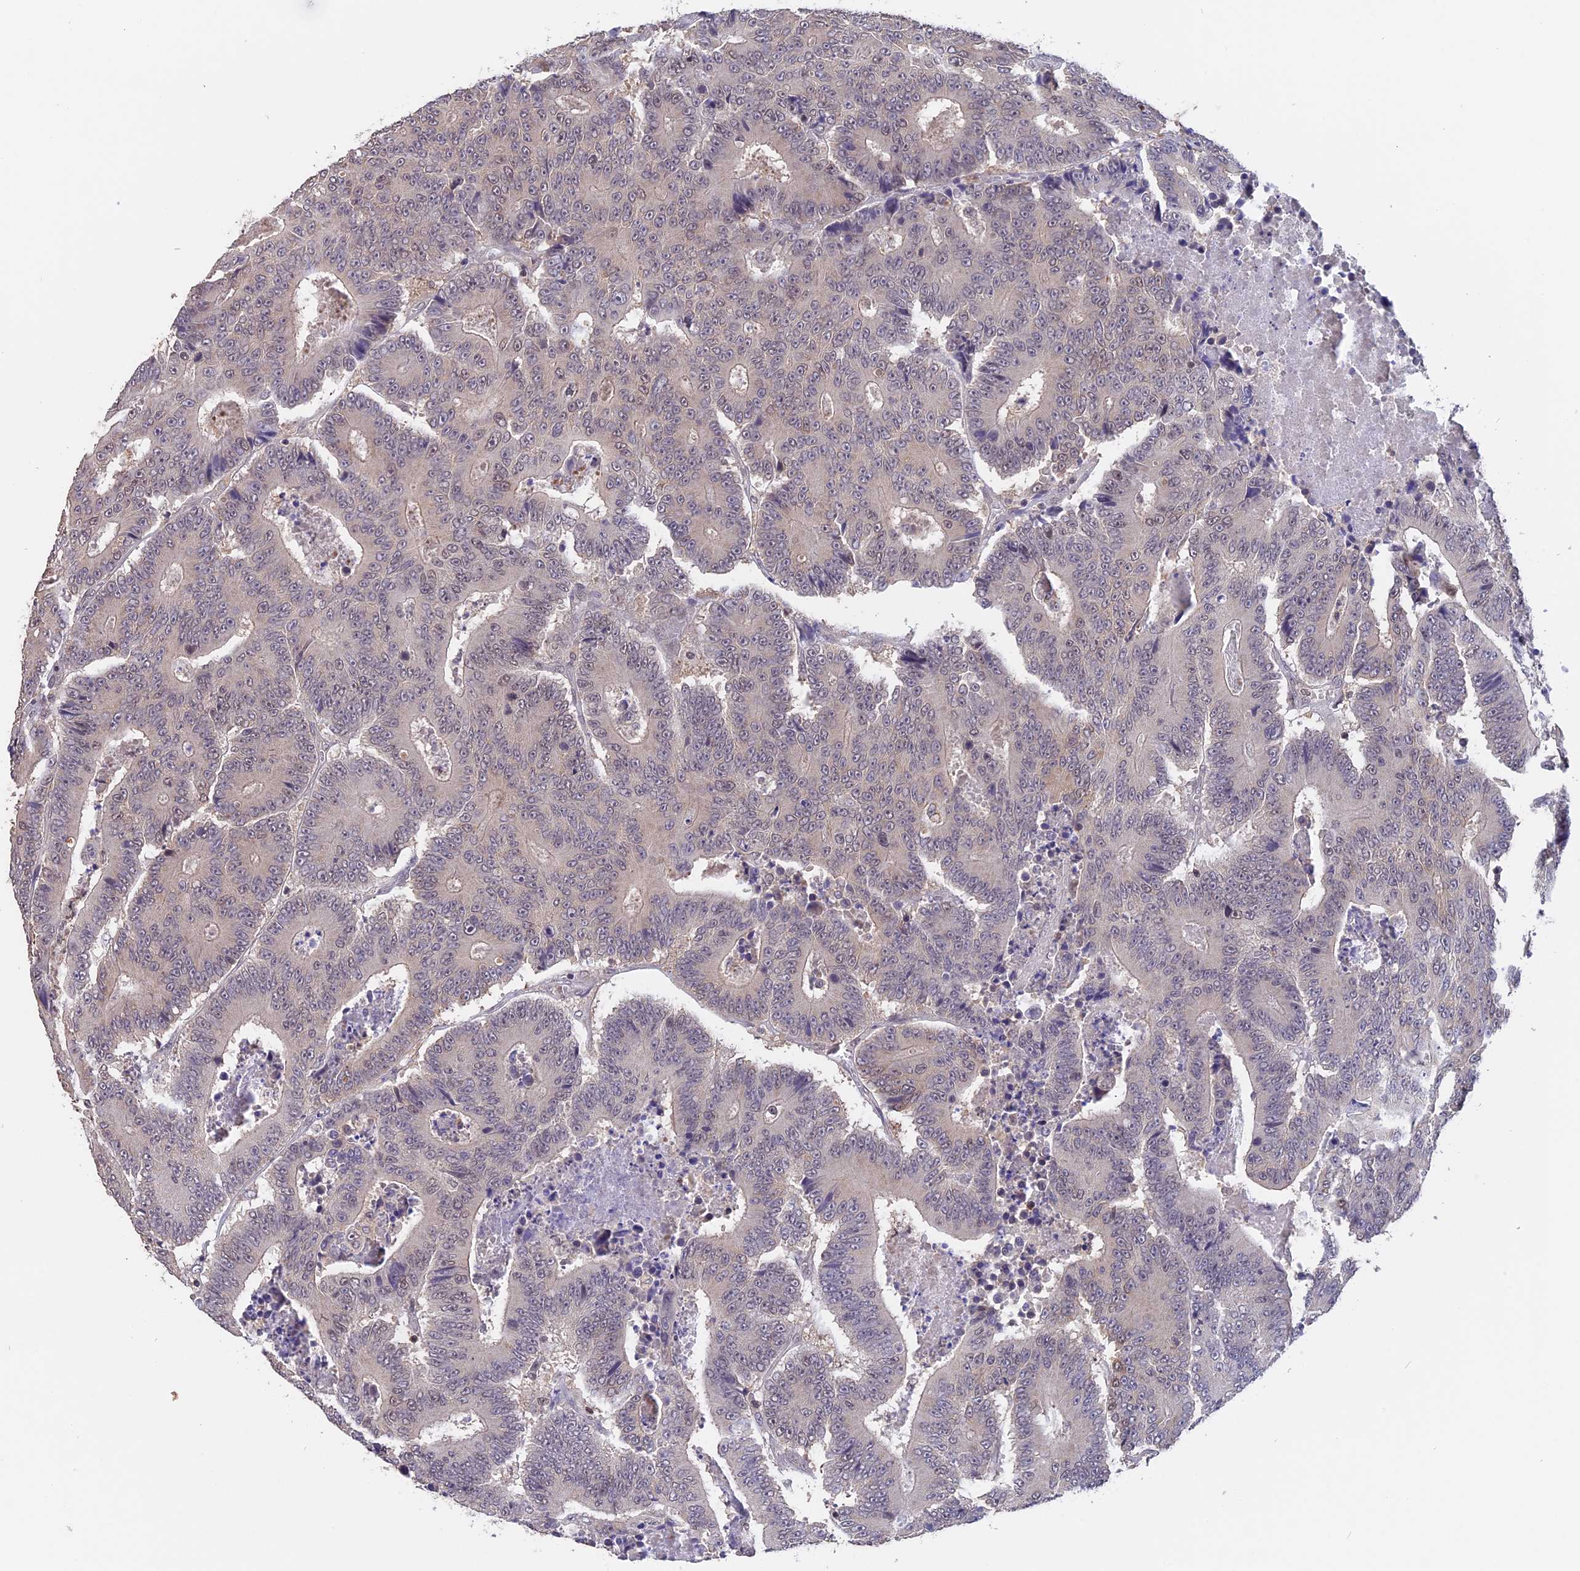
{"staining": {"intensity": "weak", "quantity": "<25%", "location": "nuclear"}, "tissue": "colorectal cancer", "cell_type": "Tumor cells", "image_type": "cancer", "snomed": [{"axis": "morphology", "description": "Adenocarcinoma, NOS"}, {"axis": "topography", "description": "Colon"}], "caption": "Colorectal cancer stained for a protein using IHC displays no expression tumor cells.", "gene": "RFC5", "patient": {"sex": "male", "age": 83}}